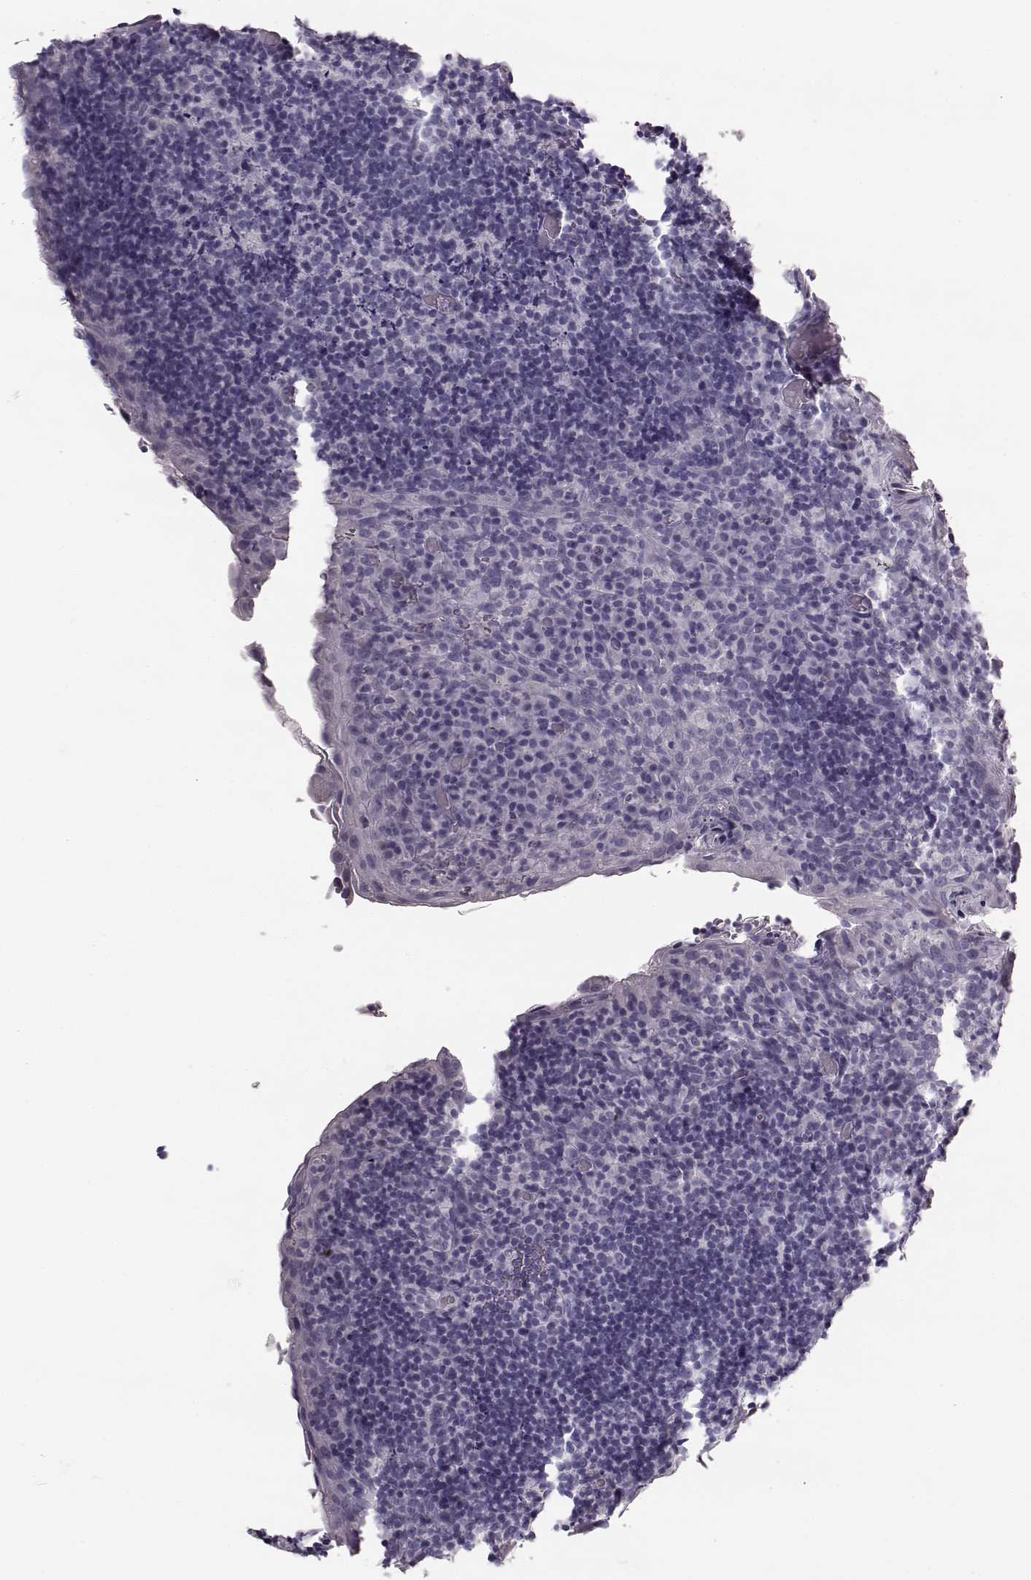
{"staining": {"intensity": "negative", "quantity": "none", "location": "none"}, "tissue": "tonsil", "cell_type": "Germinal center cells", "image_type": "normal", "snomed": [{"axis": "morphology", "description": "Normal tissue, NOS"}, {"axis": "topography", "description": "Tonsil"}], "caption": "A photomicrograph of tonsil stained for a protein displays no brown staining in germinal center cells.", "gene": "NPTXR", "patient": {"sex": "male", "age": 17}}